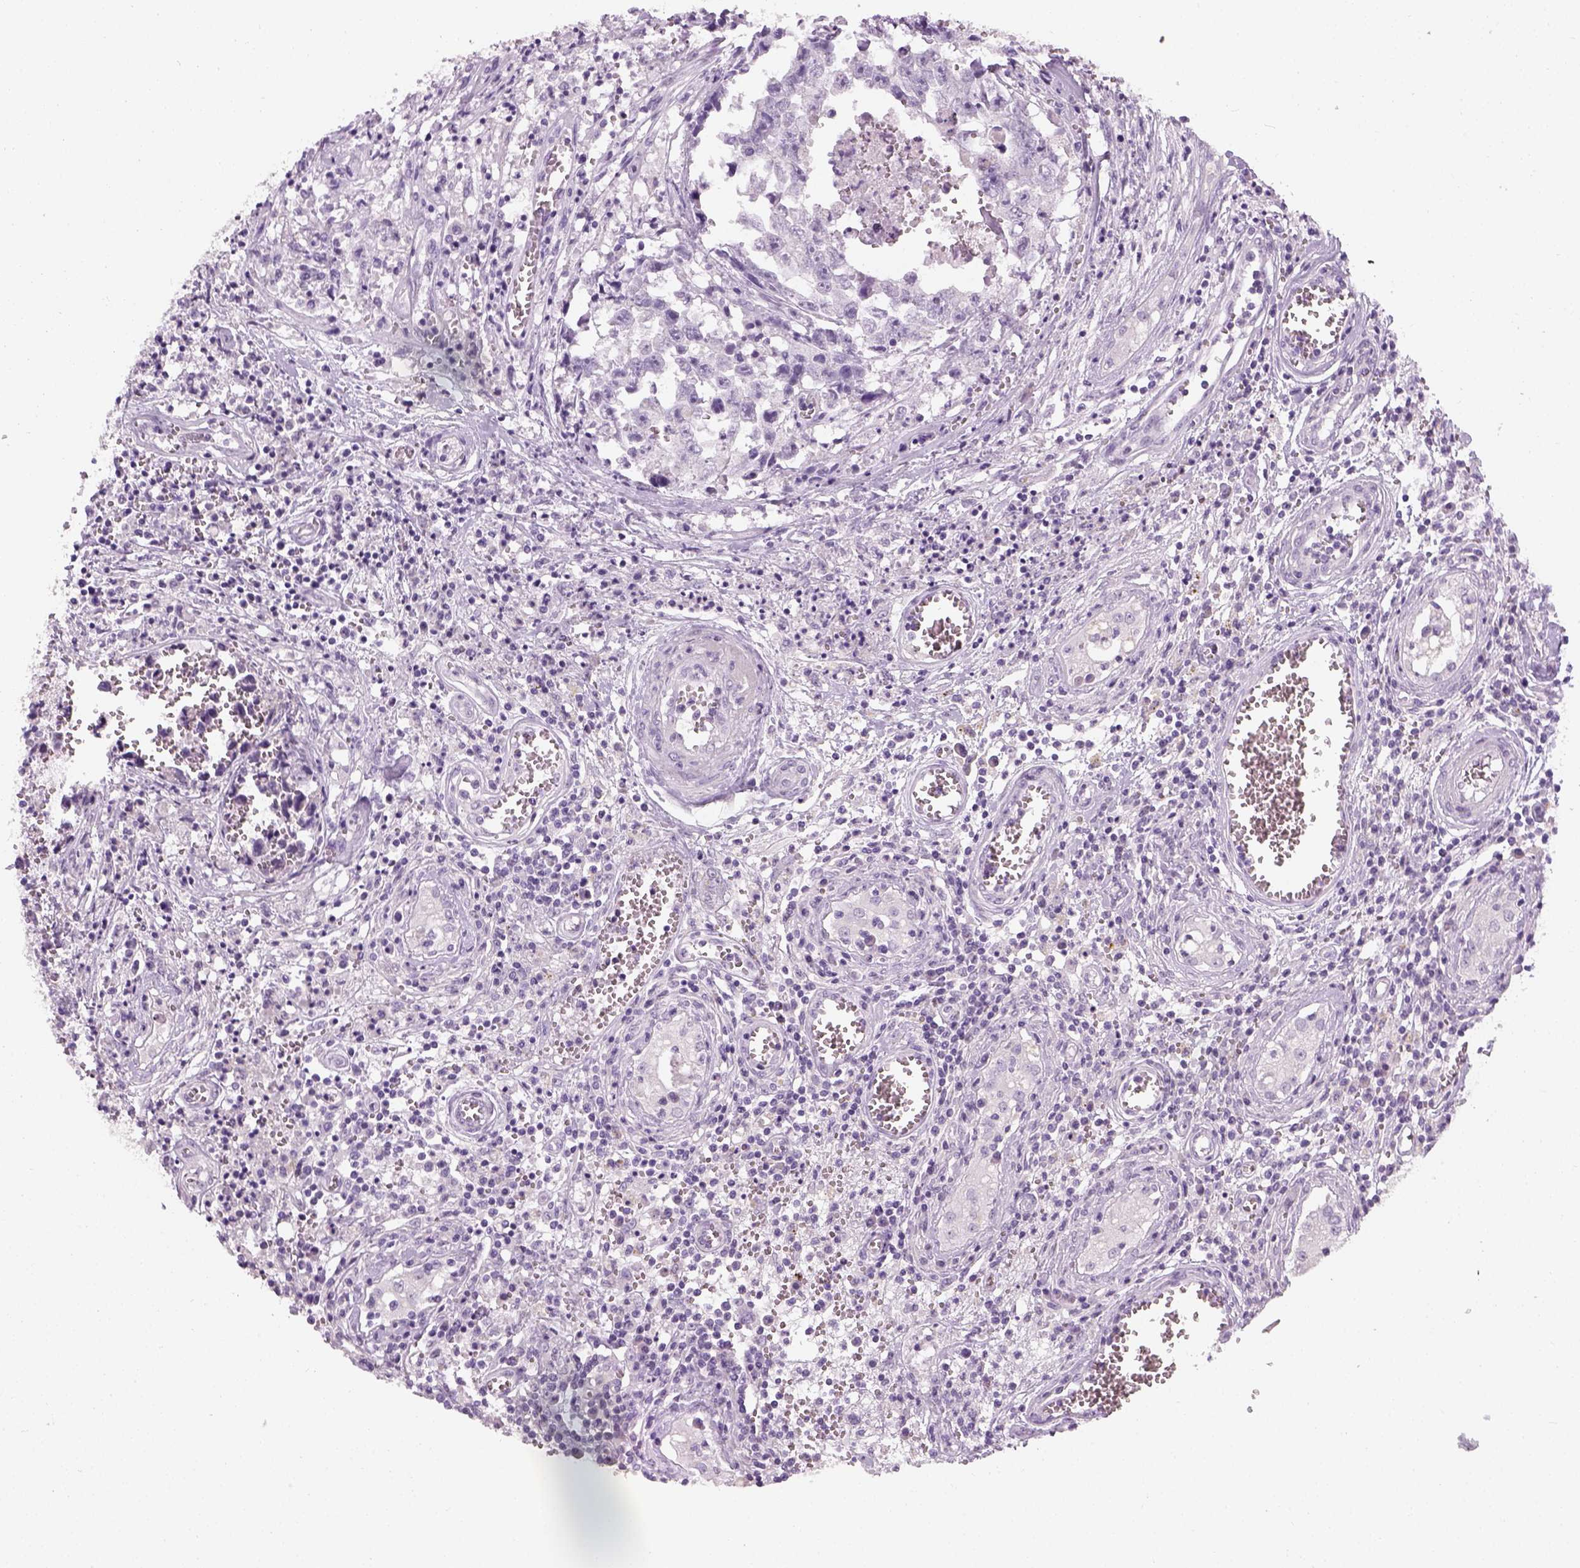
{"staining": {"intensity": "negative", "quantity": "none", "location": "none"}, "tissue": "testis cancer", "cell_type": "Tumor cells", "image_type": "cancer", "snomed": [{"axis": "morphology", "description": "Carcinoma, Embryonal, NOS"}, {"axis": "topography", "description": "Testis"}], "caption": "This is an immunohistochemistry histopathology image of human testis cancer (embryonal carcinoma). There is no expression in tumor cells.", "gene": "TH", "patient": {"sex": "male", "age": 36}}